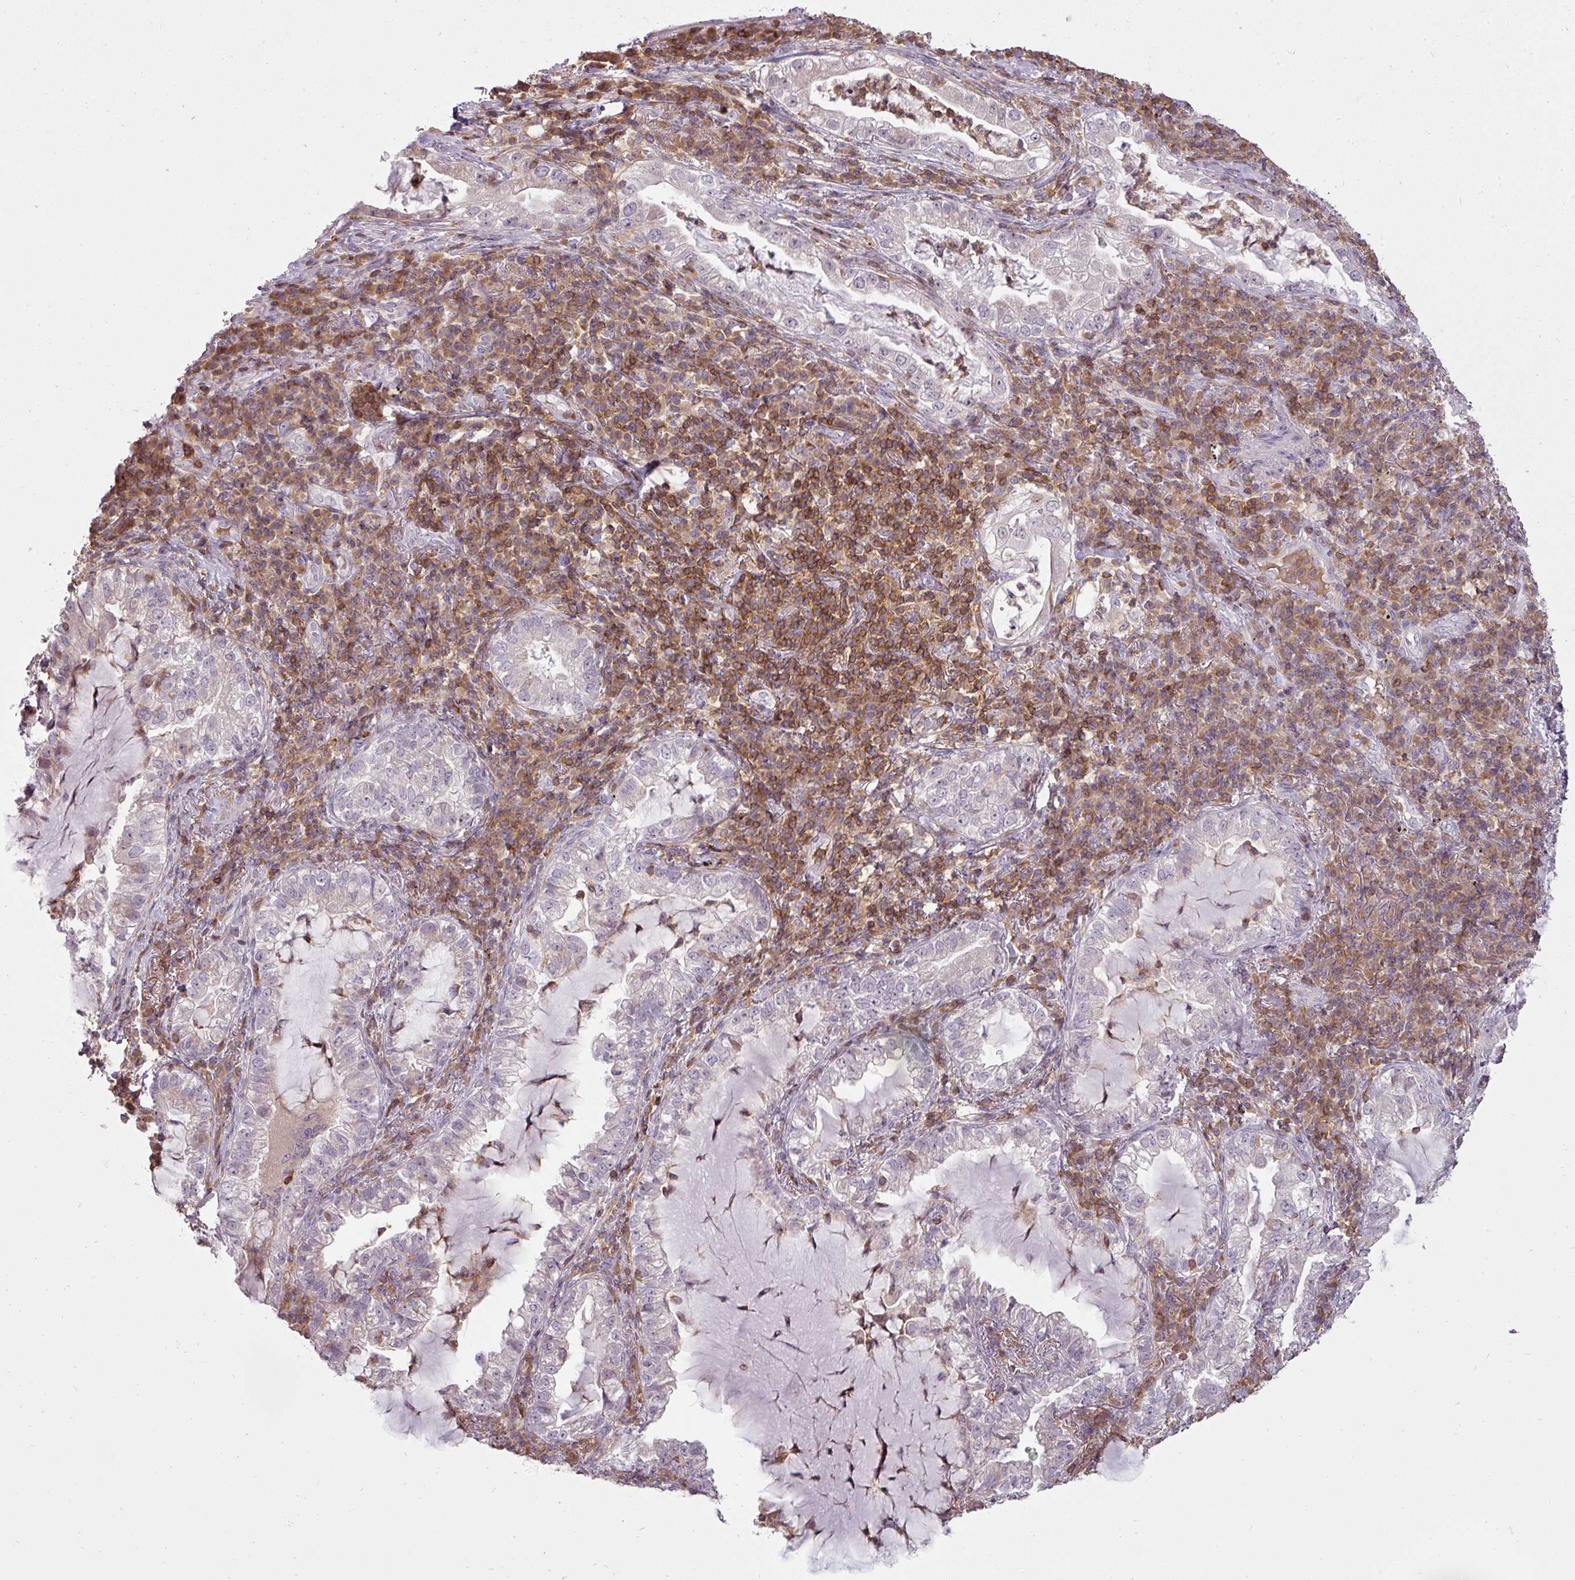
{"staining": {"intensity": "weak", "quantity": "<25%", "location": "cytoplasmic/membranous"}, "tissue": "lung cancer", "cell_type": "Tumor cells", "image_type": "cancer", "snomed": [{"axis": "morphology", "description": "Adenocarcinoma, NOS"}, {"axis": "topography", "description": "Lung"}], "caption": "Immunohistochemical staining of lung adenocarcinoma shows no significant expression in tumor cells. (DAB (3,3'-diaminobenzidine) immunohistochemistry (IHC), high magnification).", "gene": "STK4", "patient": {"sex": "female", "age": 73}}